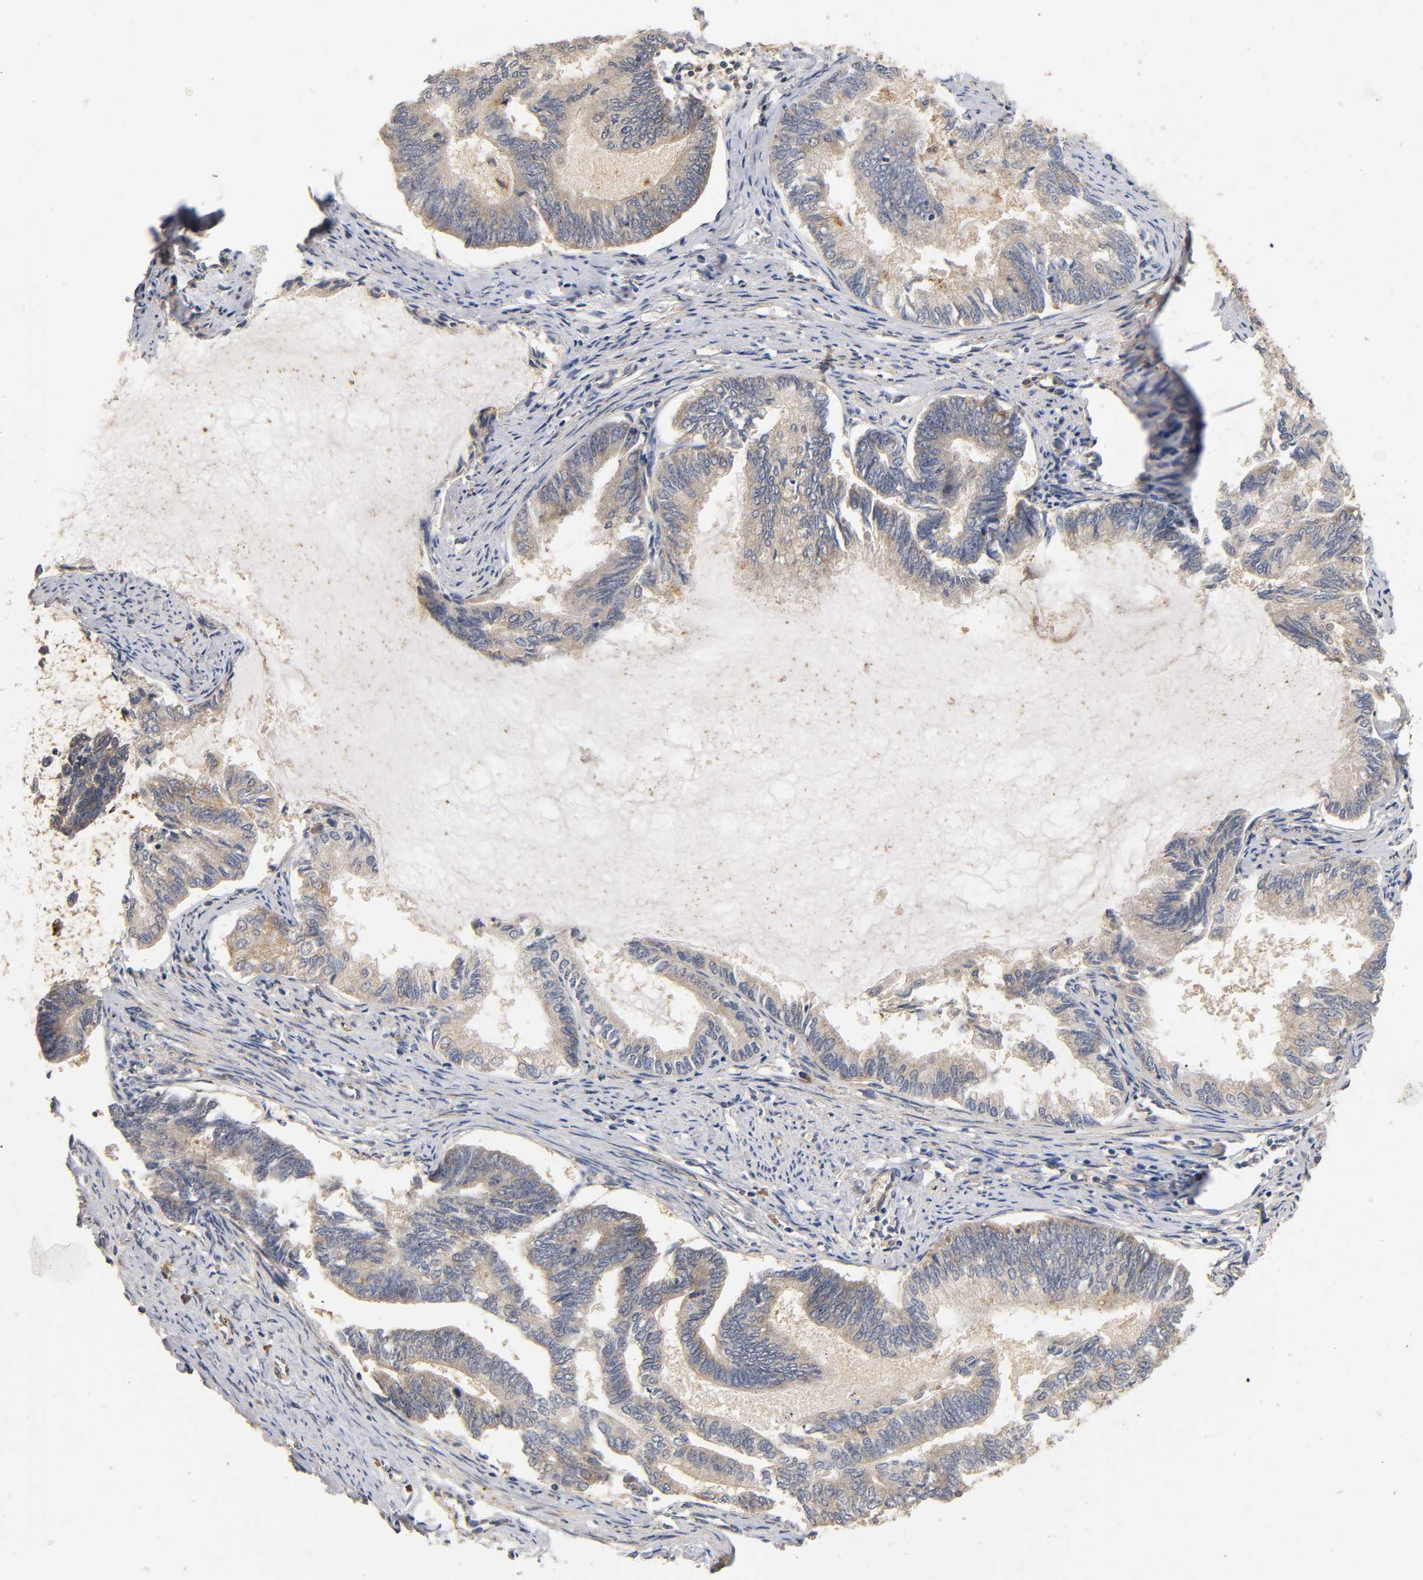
{"staining": {"intensity": "weak", "quantity": "25%-75%", "location": "cytoplasmic/membranous"}, "tissue": "endometrial cancer", "cell_type": "Tumor cells", "image_type": "cancer", "snomed": [{"axis": "morphology", "description": "Adenocarcinoma, NOS"}, {"axis": "topography", "description": "Endometrium"}], "caption": "Protein staining of endometrial cancer (adenocarcinoma) tissue exhibits weak cytoplasmic/membranous expression in approximately 25%-75% of tumor cells.", "gene": "SCAP", "patient": {"sex": "female", "age": 86}}